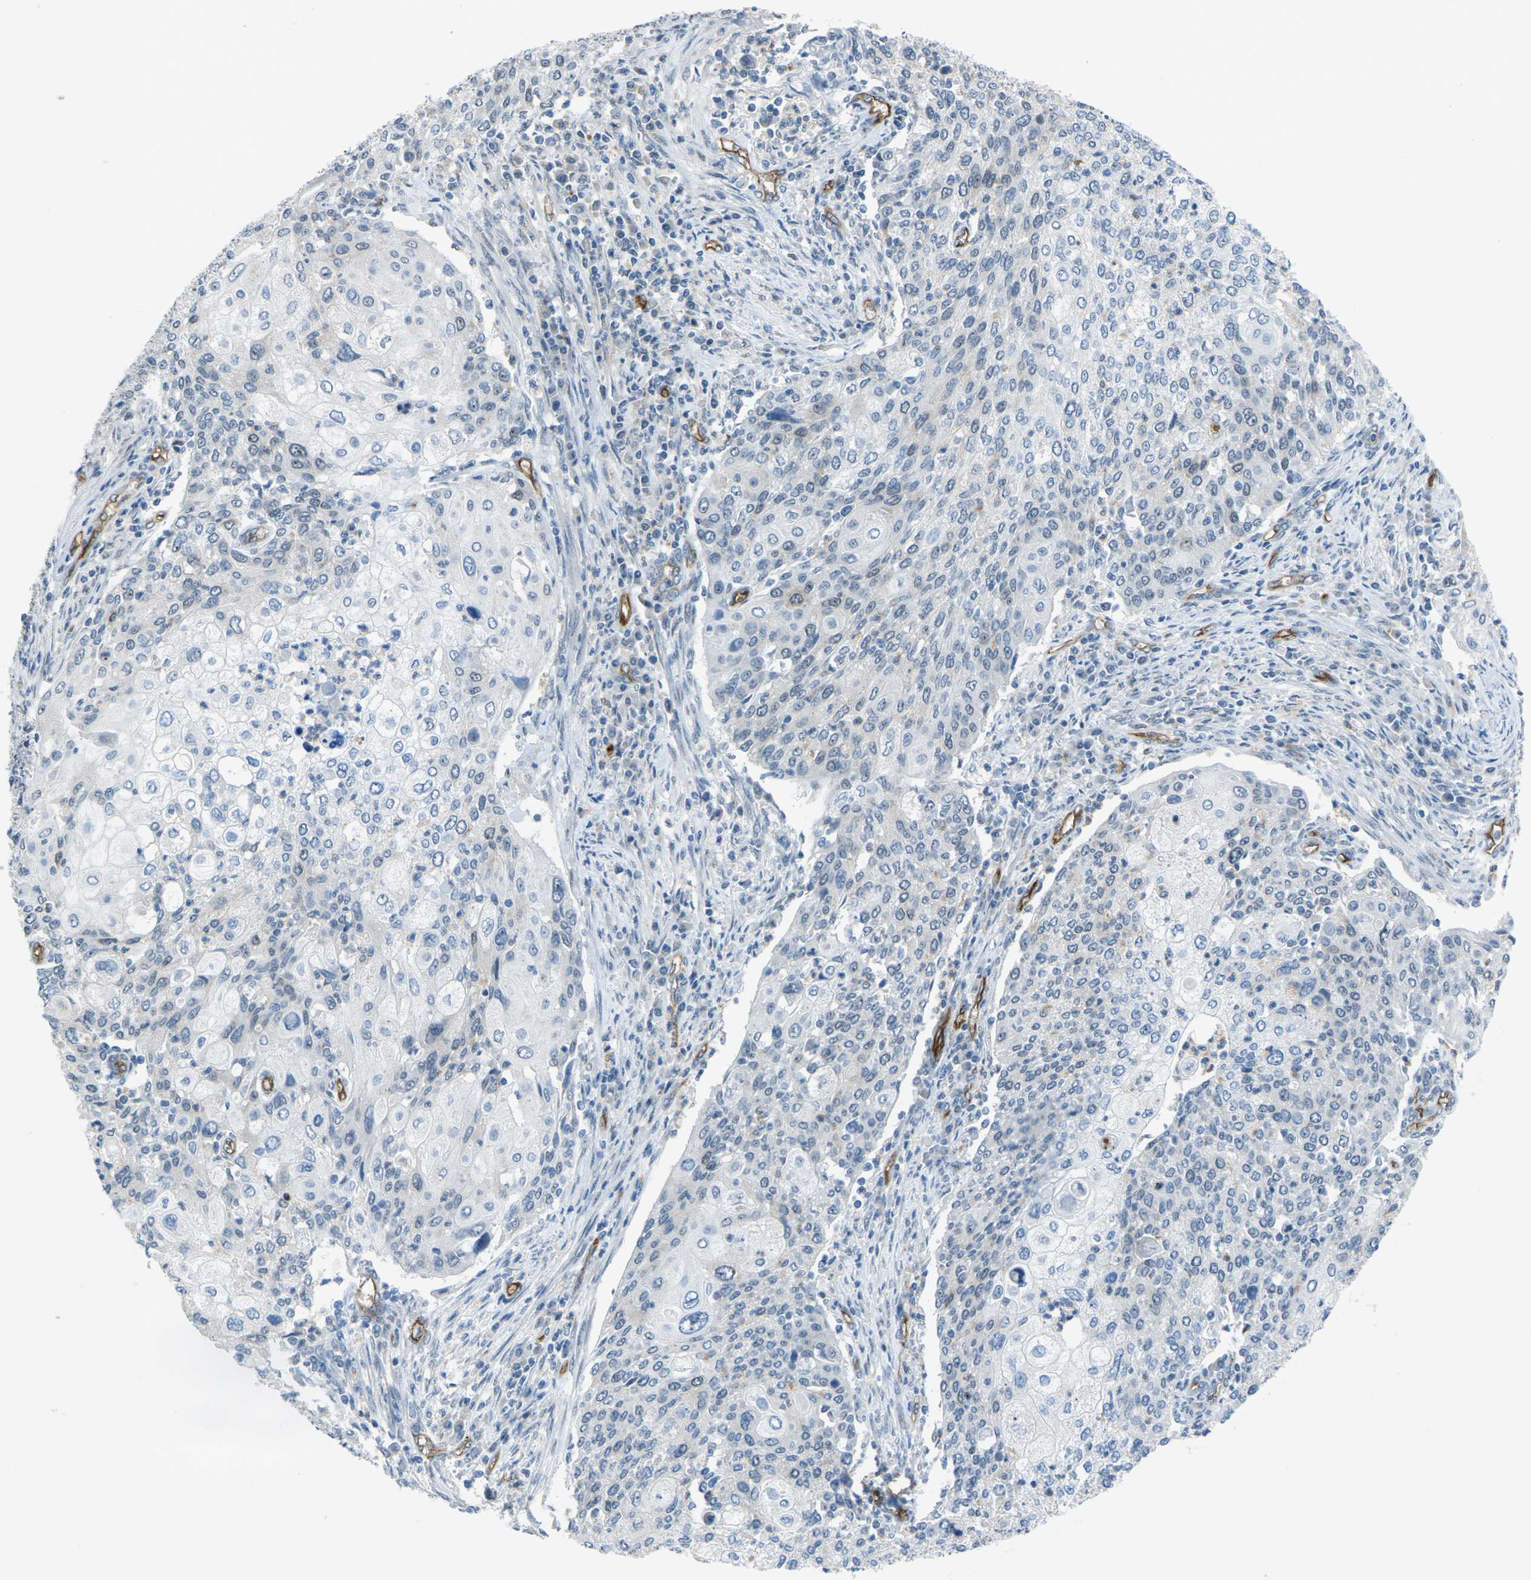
{"staining": {"intensity": "negative", "quantity": "none", "location": "none"}, "tissue": "cervical cancer", "cell_type": "Tumor cells", "image_type": "cancer", "snomed": [{"axis": "morphology", "description": "Squamous cell carcinoma, NOS"}, {"axis": "topography", "description": "Cervix"}], "caption": "Immunohistochemistry of human cervical cancer (squamous cell carcinoma) displays no positivity in tumor cells.", "gene": "HSPA12B", "patient": {"sex": "female", "age": 40}}